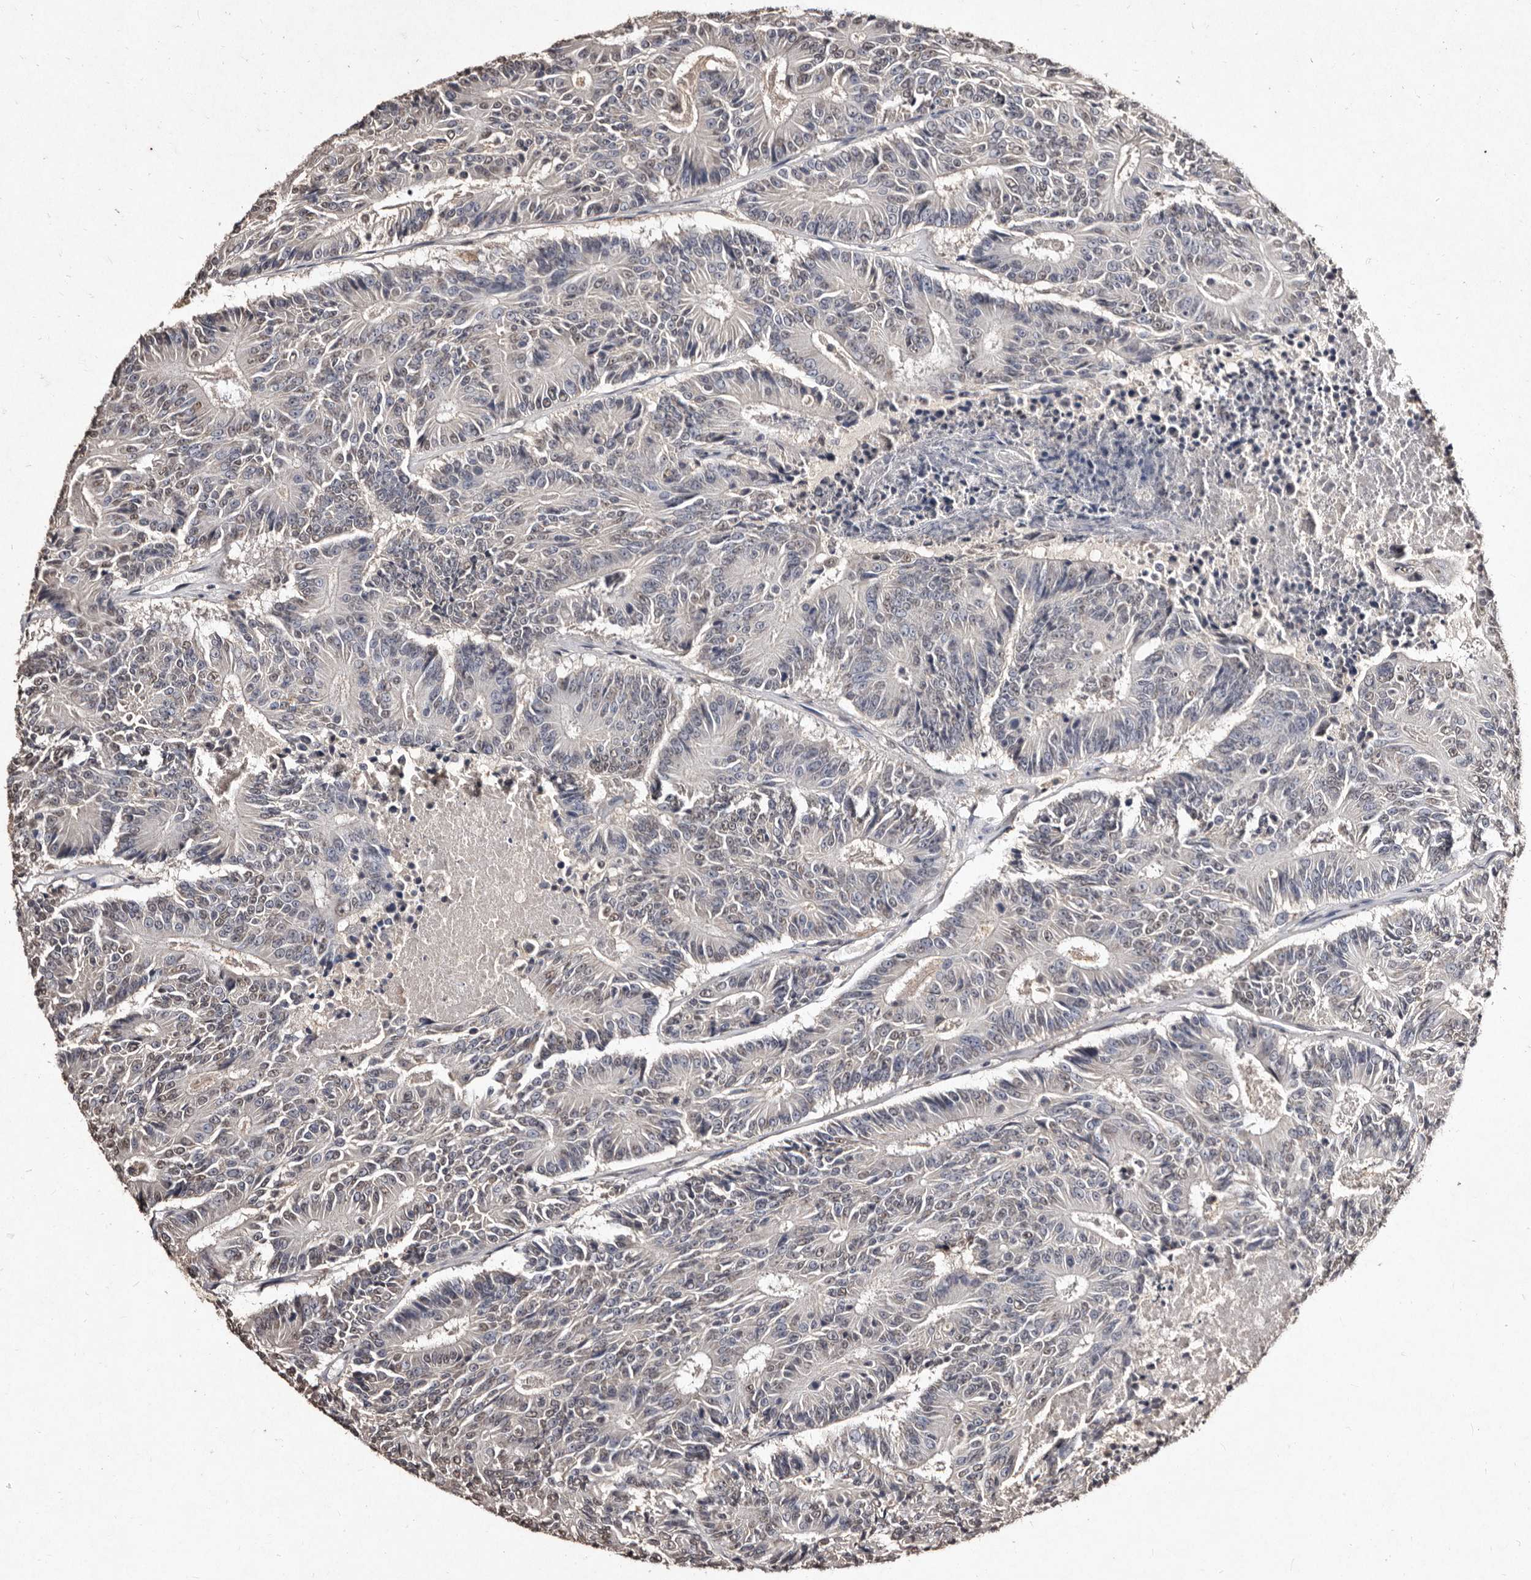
{"staining": {"intensity": "weak", "quantity": "<25%", "location": "nuclear"}, "tissue": "colorectal cancer", "cell_type": "Tumor cells", "image_type": "cancer", "snomed": [{"axis": "morphology", "description": "Adenocarcinoma, NOS"}, {"axis": "topography", "description": "Colon"}], "caption": "This photomicrograph is of colorectal cancer (adenocarcinoma) stained with IHC to label a protein in brown with the nuclei are counter-stained blue. There is no positivity in tumor cells.", "gene": "ERBB4", "patient": {"sex": "male", "age": 83}}